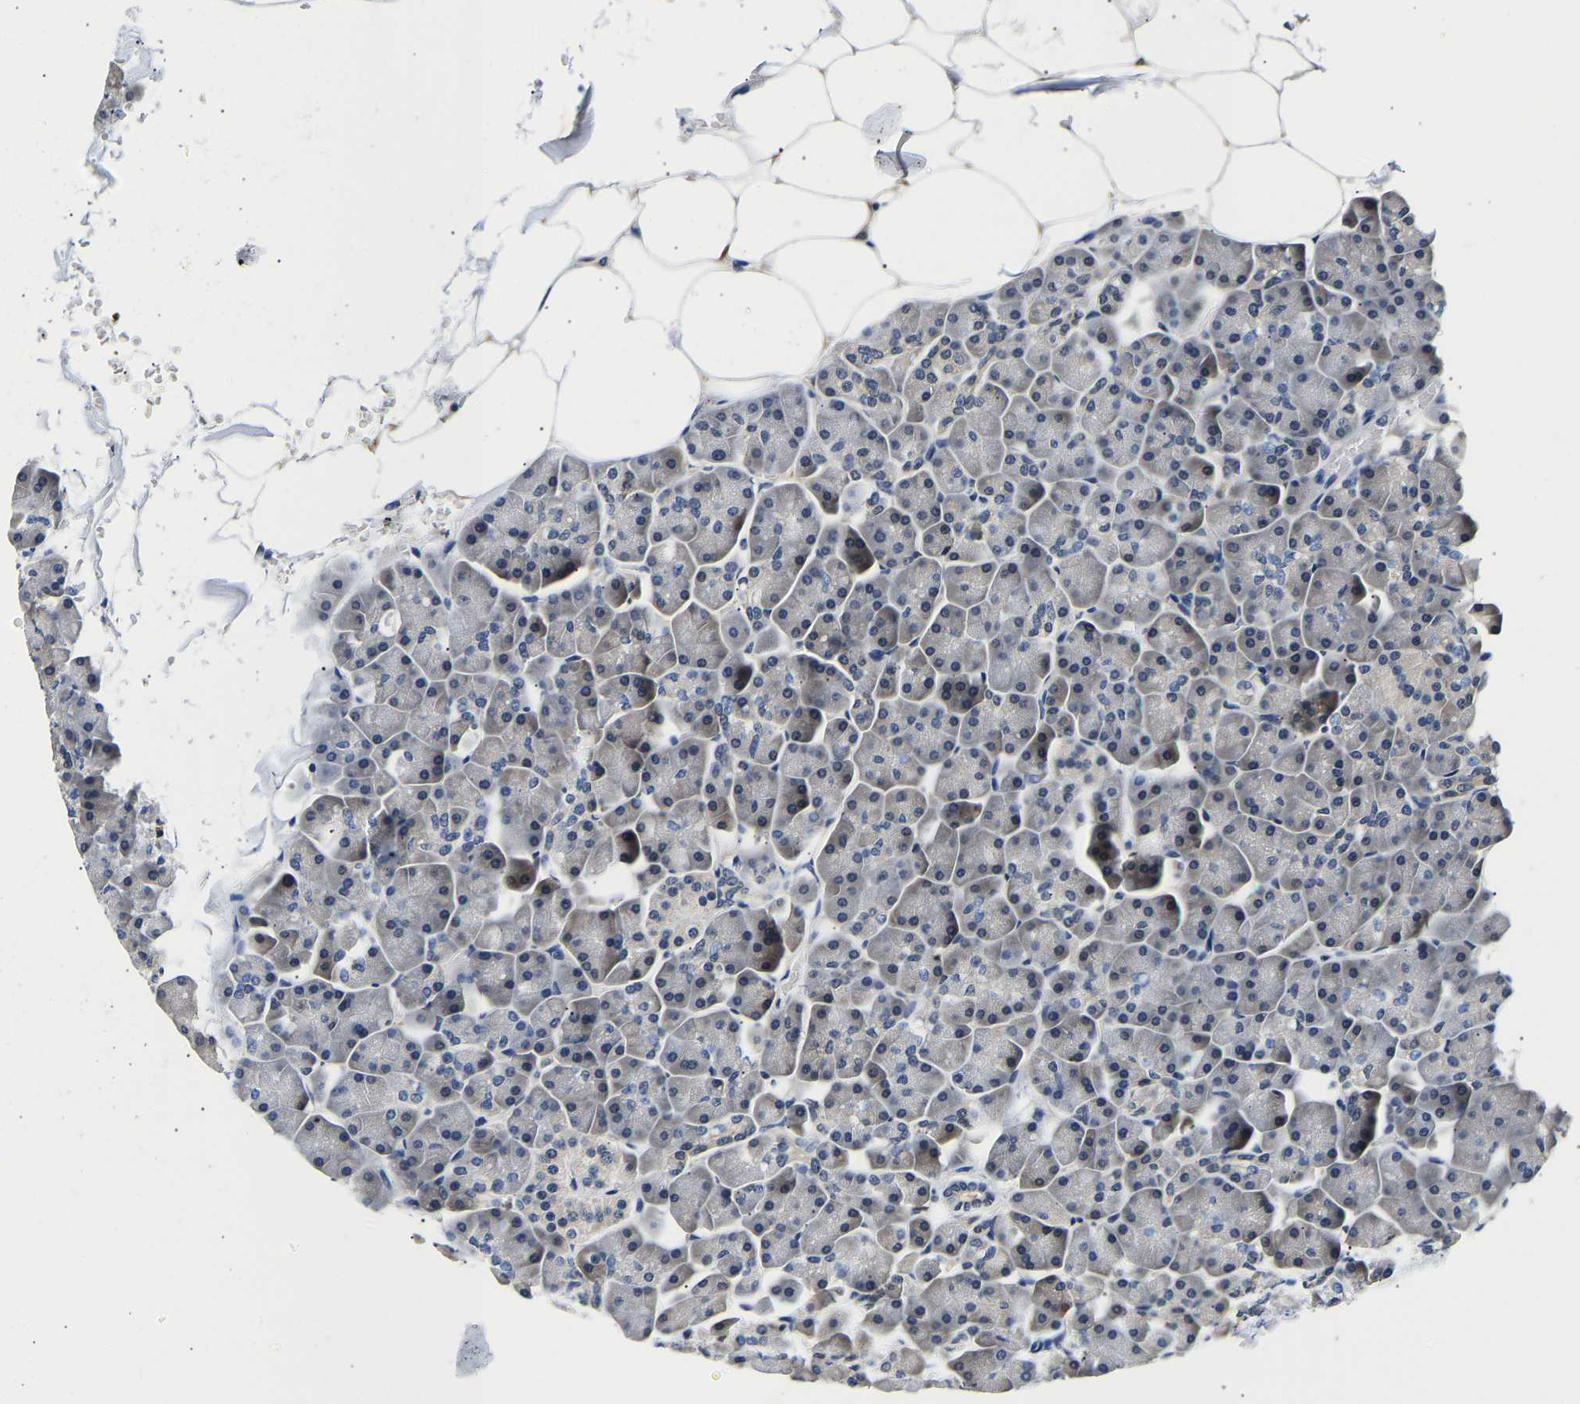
{"staining": {"intensity": "negative", "quantity": "none", "location": "none"}, "tissue": "pancreas", "cell_type": "Exocrine glandular cells", "image_type": "normal", "snomed": [{"axis": "morphology", "description": "Normal tissue, NOS"}, {"axis": "topography", "description": "Pancreas"}], "caption": "DAB (3,3'-diaminobenzidine) immunohistochemical staining of benign pancreas demonstrates no significant positivity in exocrine glandular cells.", "gene": "UCHL3", "patient": {"sex": "male", "age": 35}}